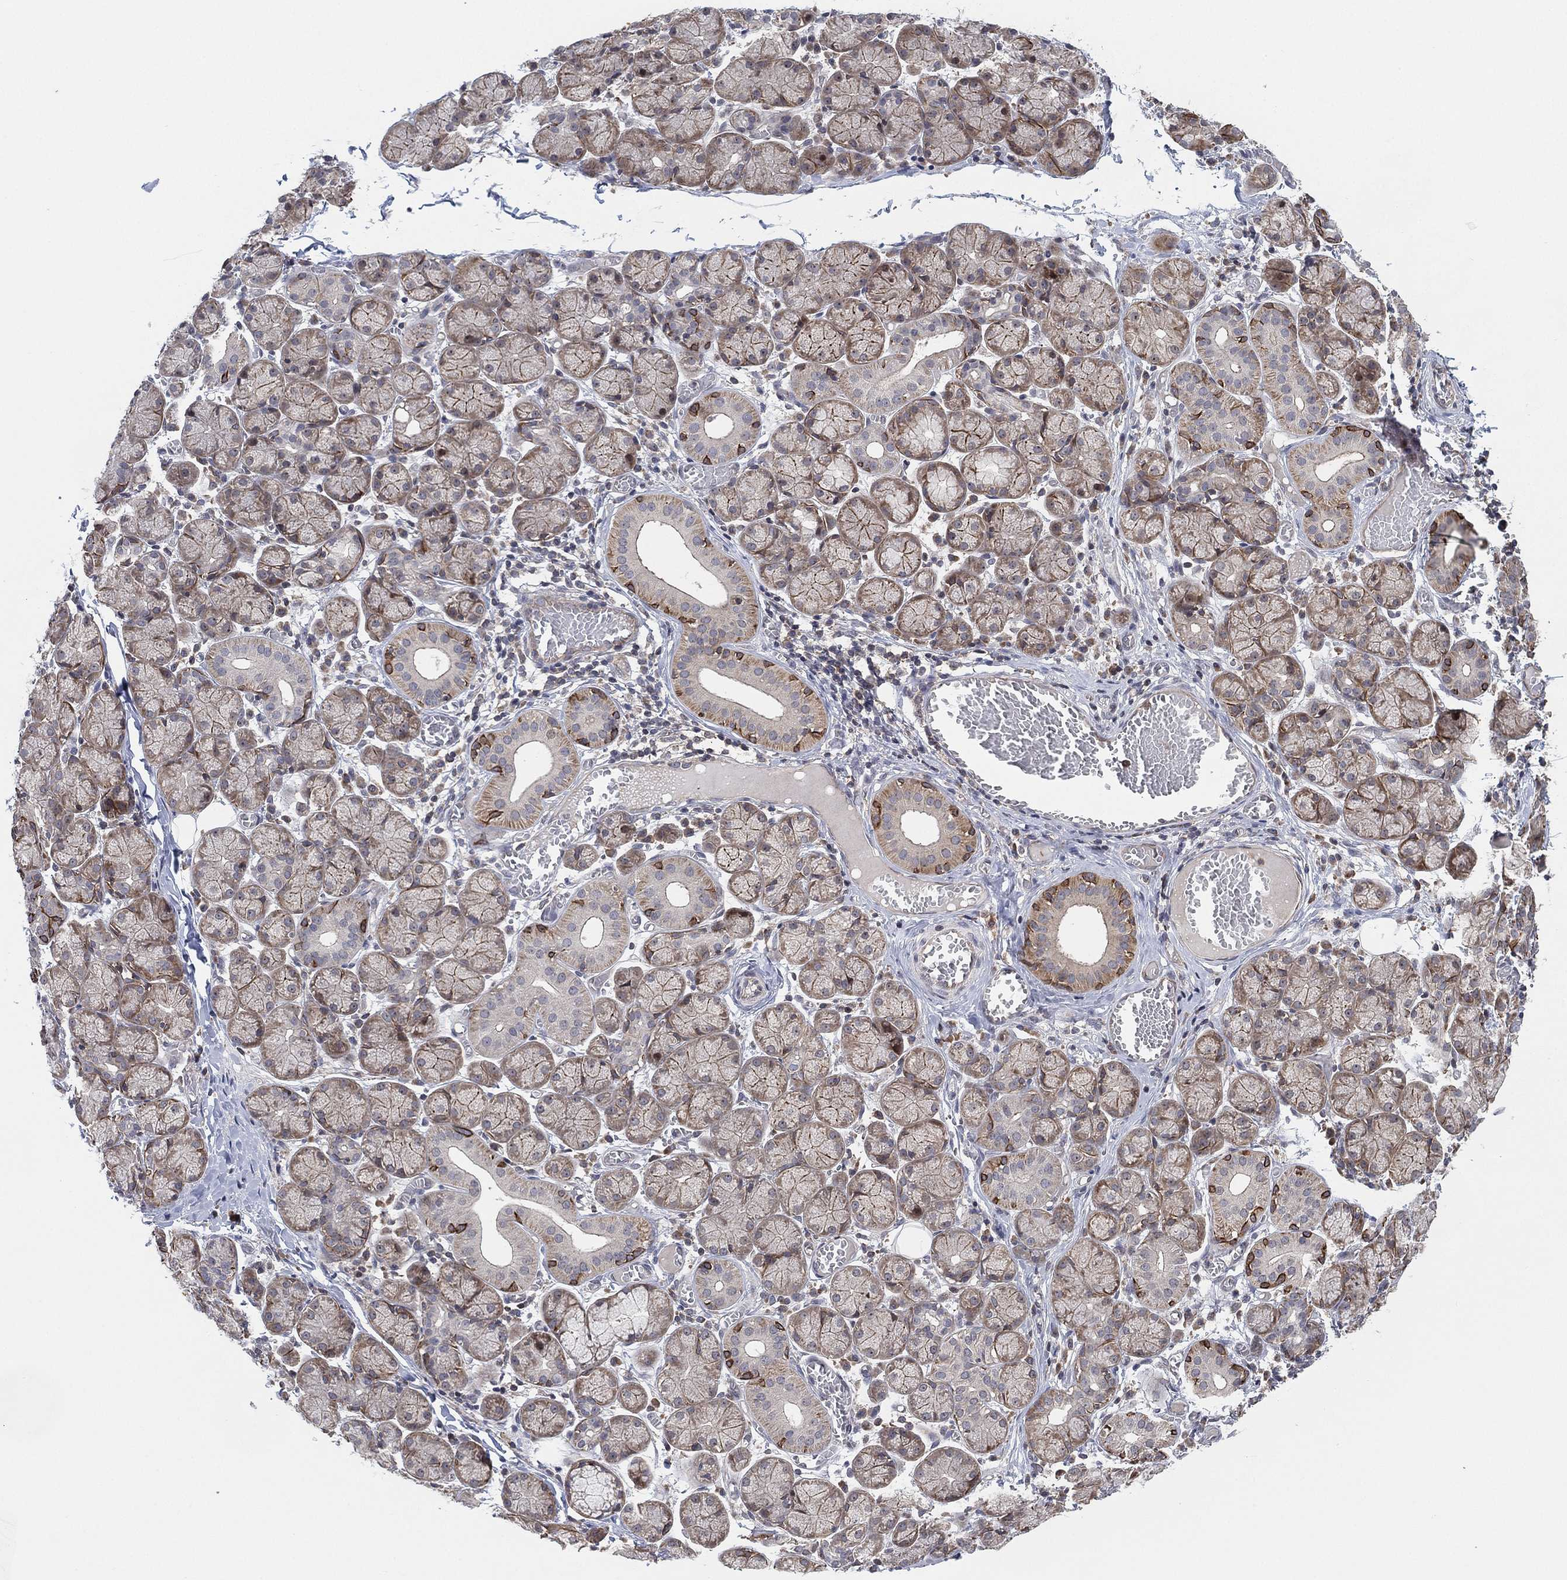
{"staining": {"intensity": "moderate", "quantity": "25%-75%", "location": "cytoplasmic/membranous,nuclear"}, "tissue": "salivary gland", "cell_type": "Glandular cells", "image_type": "normal", "snomed": [{"axis": "morphology", "description": "Normal tissue, NOS"}, {"axis": "topography", "description": "Salivary gland"}, {"axis": "topography", "description": "Peripheral nerve tissue"}], "caption": "A histopathology image of salivary gland stained for a protein reveals moderate cytoplasmic/membranous,nuclear brown staining in glandular cells.", "gene": "TMCO1", "patient": {"sex": "female", "age": 24}}